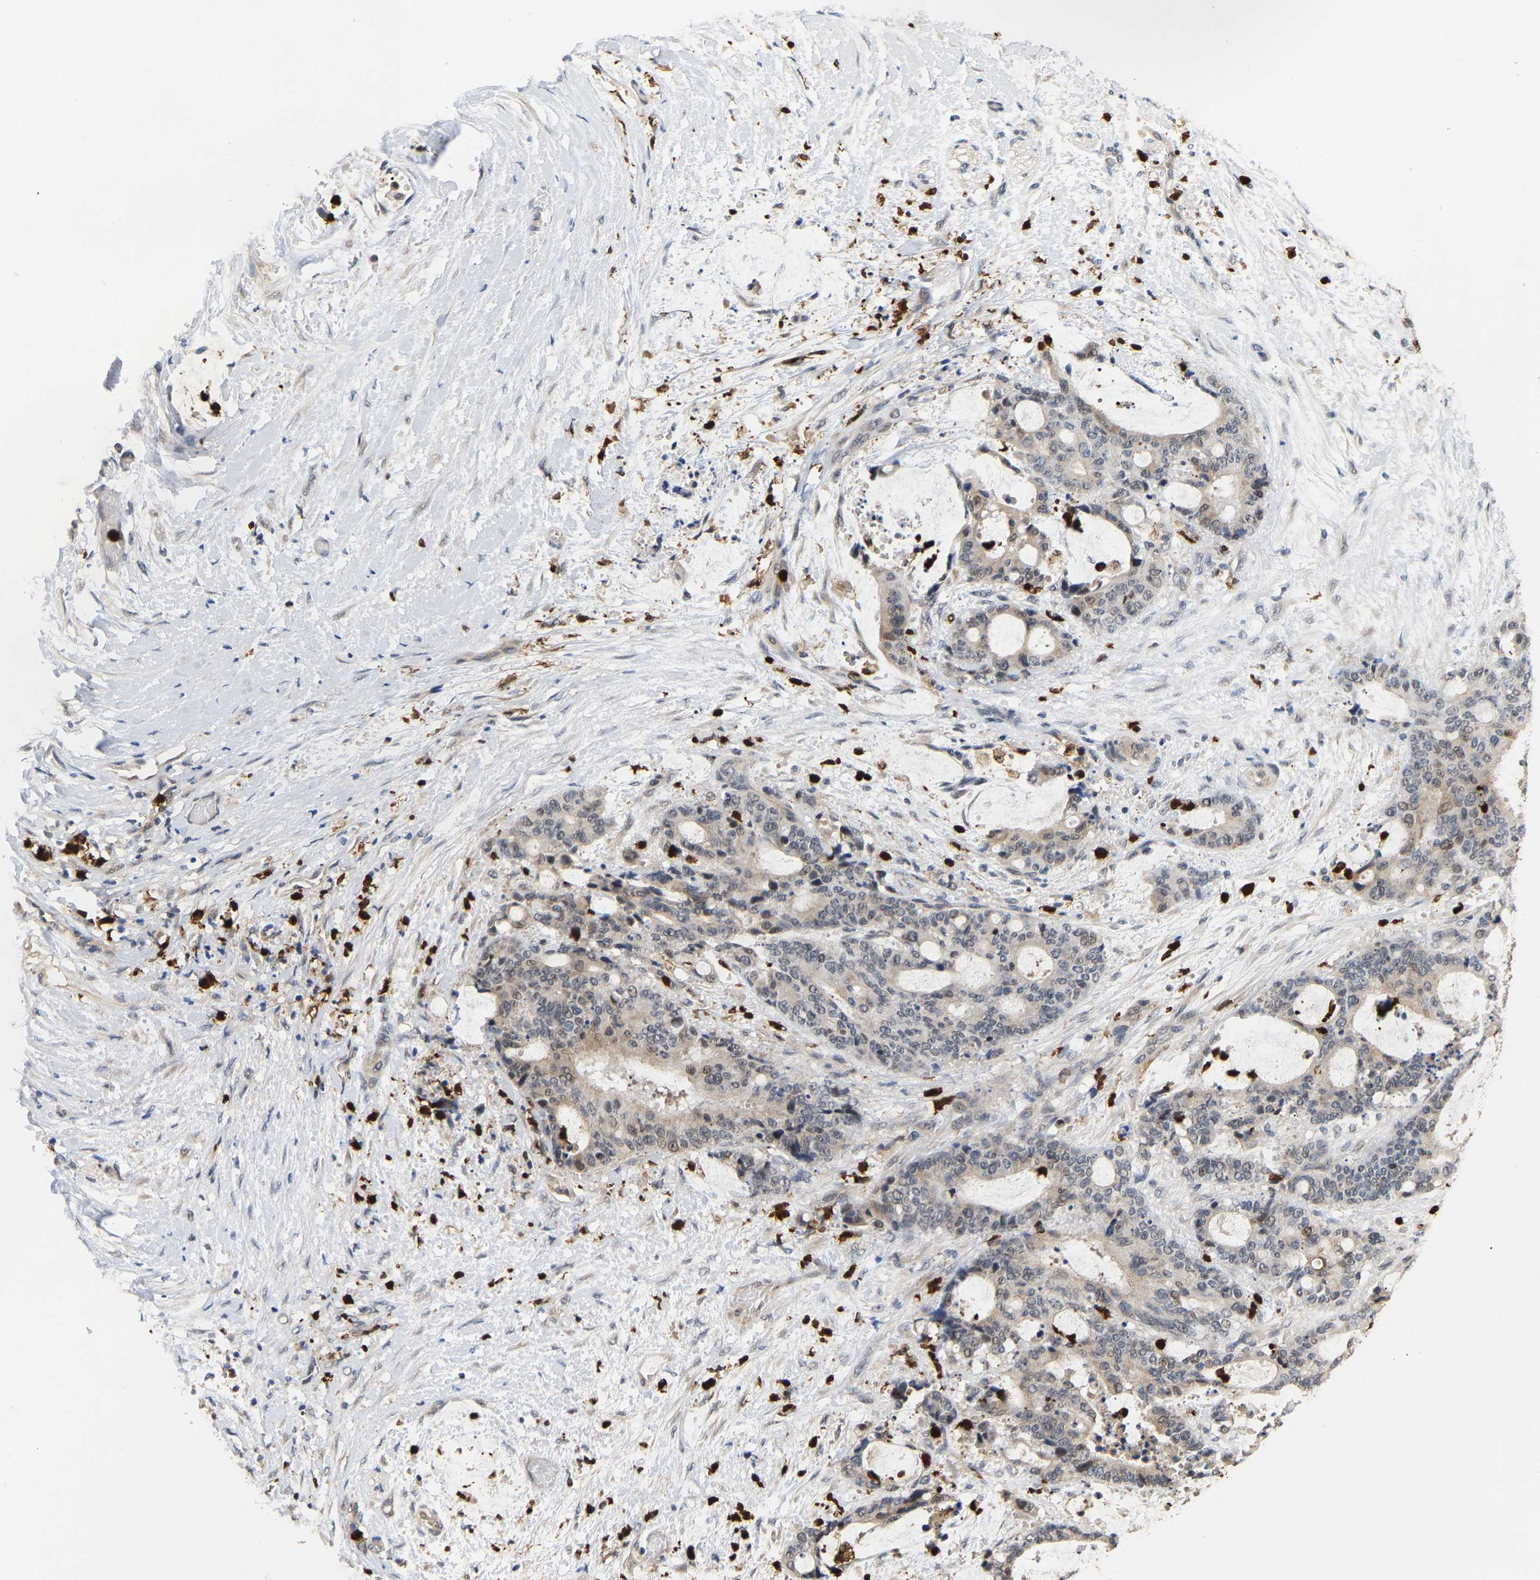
{"staining": {"intensity": "moderate", "quantity": ">75%", "location": "cytoplasmic/membranous,nuclear"}, "tissue": "liver cancer", "cell_type": "Tumor cells", "image_type": "cancer", "snomed": [{"axis": "morphology", "description": "Normal tissue, NOS"}, {"axis": "morphology", "description": "Cholangiocarcinoma"}, {"axis": "topography", "description": "Liver"}, {"axis": "topography", "description": "Peripheral nerve tissue"}], "caption": "A photomicrograph of human cholangiocarcinoma (liver) stained for a protein exhibits moderate cytoplasmic/membranous and nuclear brown staining in tumor cells.", "gene": "TDRD7", "patient": {"sex": "female", "age": 73}}